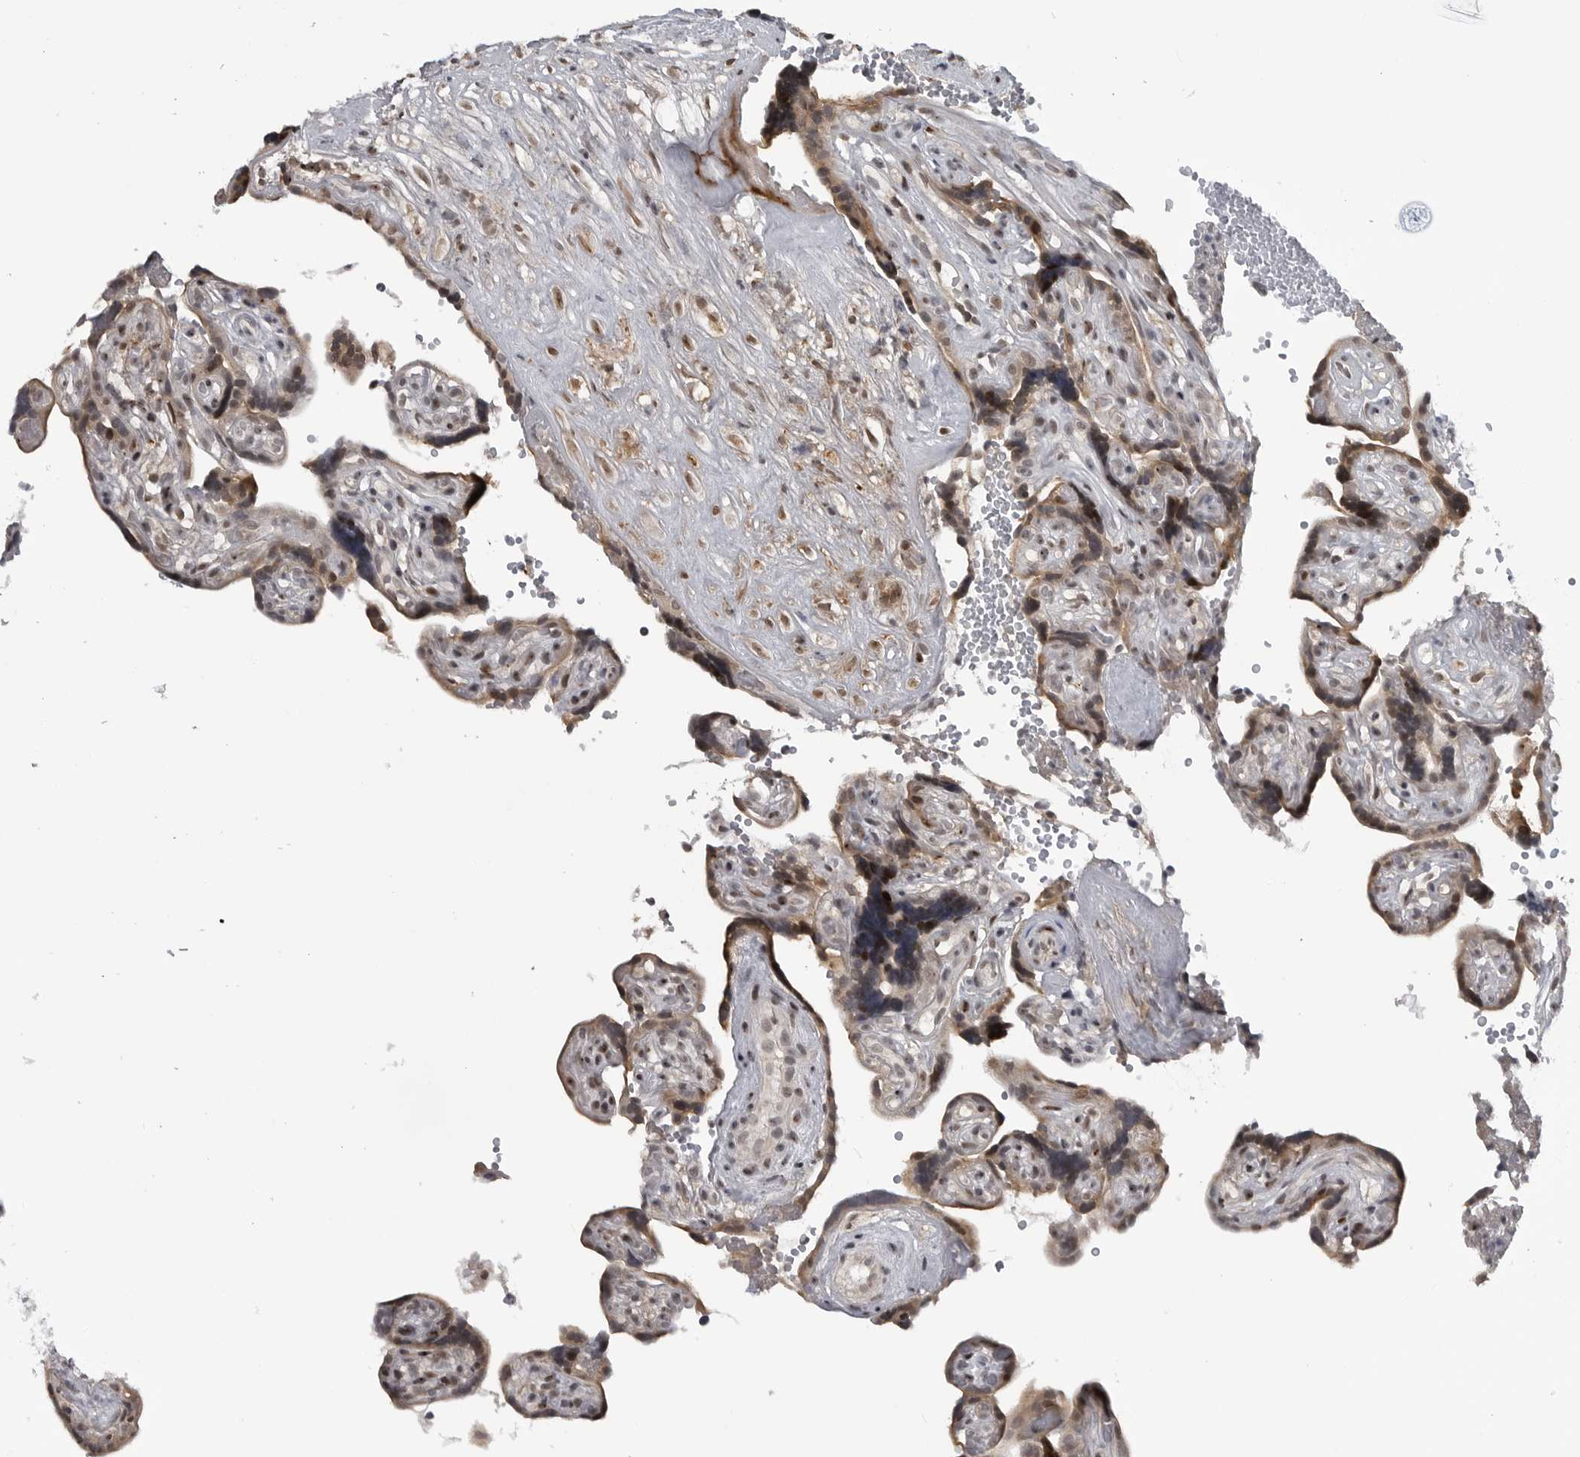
{"staining": {"intensity": "moderate", "quantity": ">75%", "location": "cytoplasmic/membranous,nuclear"}, "tissue": "placenta", "cell_type": "Decidual cells", "image_type": "normal", "snomed": [{"axis": "morphology", "description": "Normal tissue, NOS"}, {"axis": "topography", "description": "Placenta"}], "caption": "The photomicrograph displays immunohistochemical staining of normal placenta. There is moderate cytoplasmic/membranous,nuclear expression is present in about >75% of decidual cells.", "gene": "C8orf58", "patient": {"sex": "female", "age": 30}}